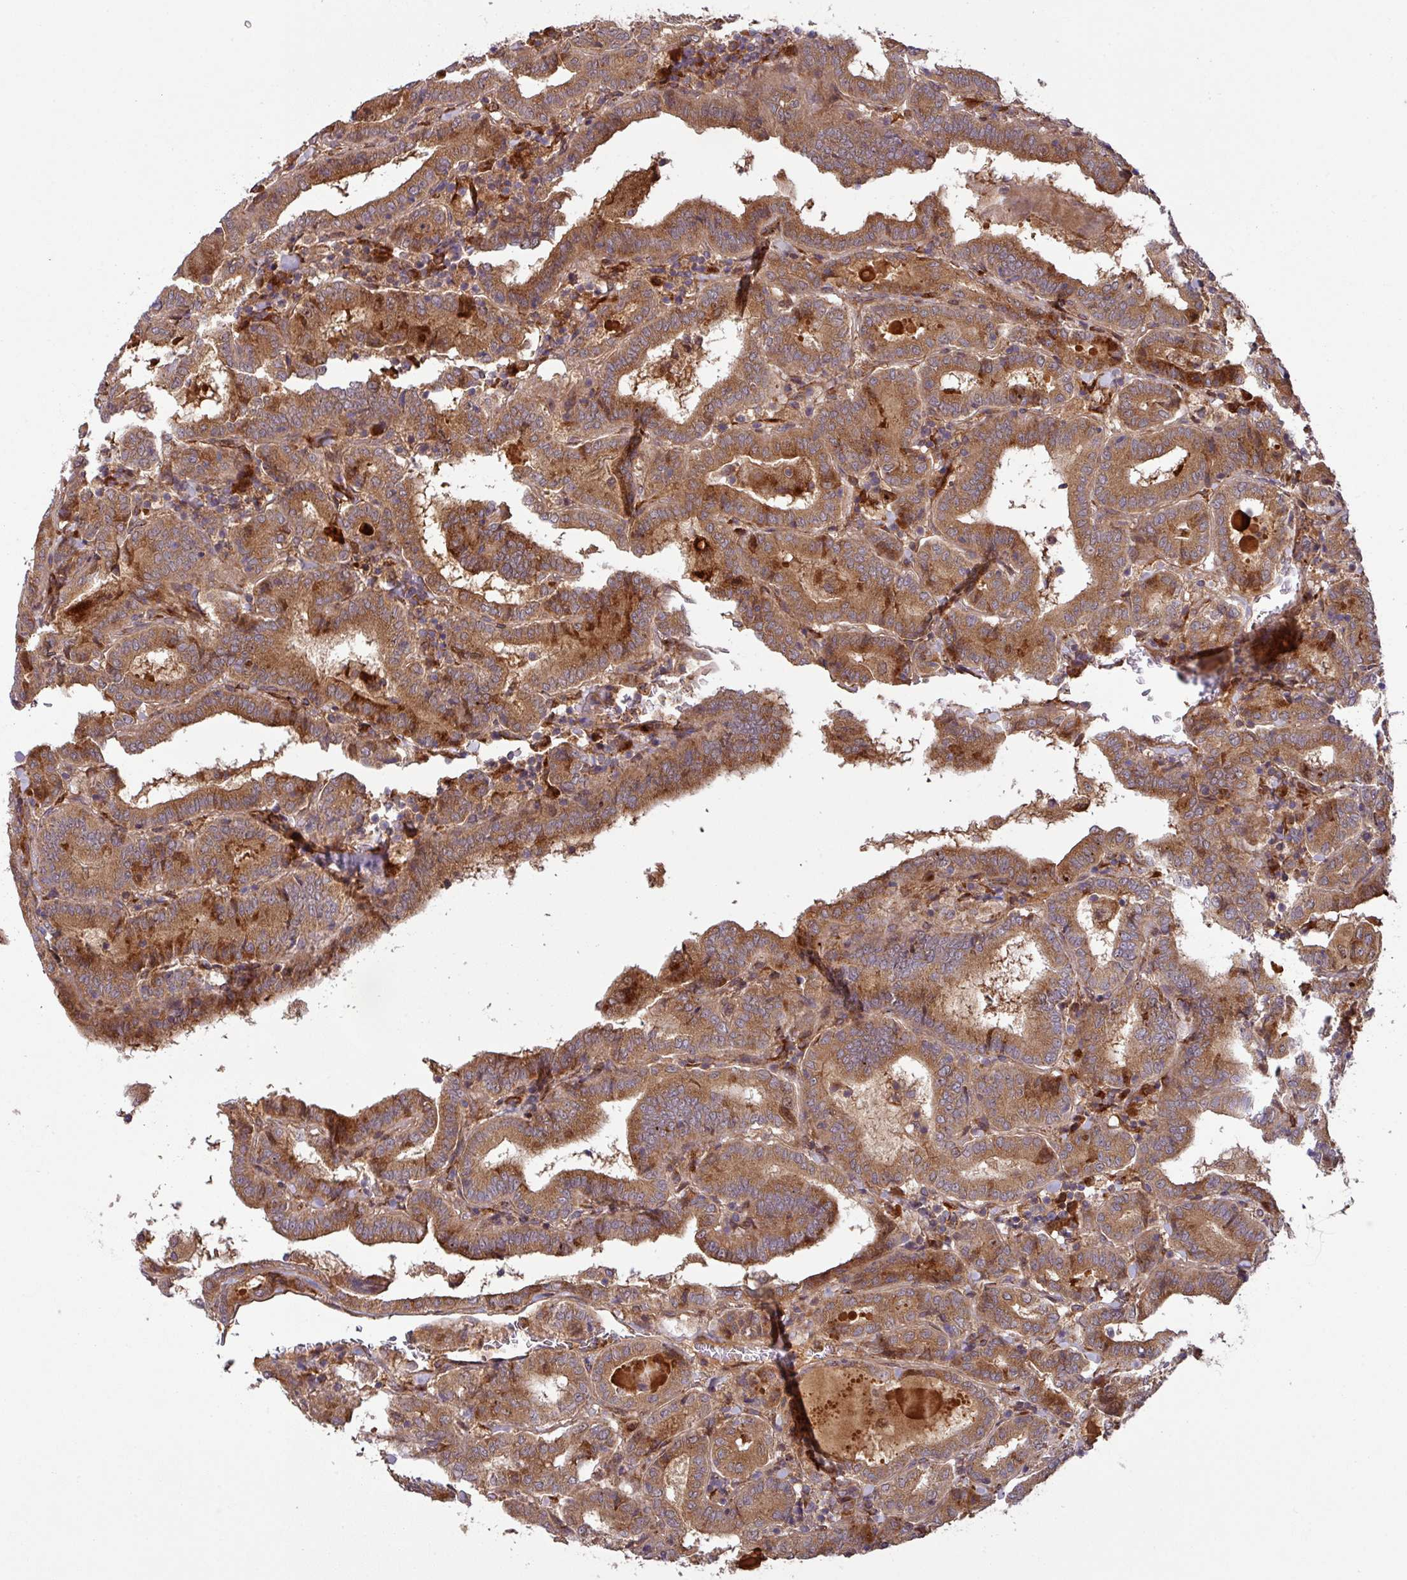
{"staining": {"intensity": "moderate", "quantity": ">75%", "location": "cytoplasmic/membranous"}, "tissue": "thyroid cancer", "cell_type": "Tumor cells", "image_type": "cancer", "snomed": [{"axis": "morphology", "description": "Papillary adenocarcinoma, NOS"}, {"axis": "topography", "description": "Thyroid gland"}], "caption": "Immunohistochemistry (IHC) staining of thyroid papillary adenocarcinoma, which demonstrates medium levels of moderate cytoplasmic/membranous staining in about >75% of tumor cells indicating moderate cytoplasmic/membranous protein positivity. The staining was performed using DAB (brown) for protein detection and nuclei were counterstained in hematoxylin (blue).", "gene": "ART1", "patient": {"sex": "female", "age": 72}}